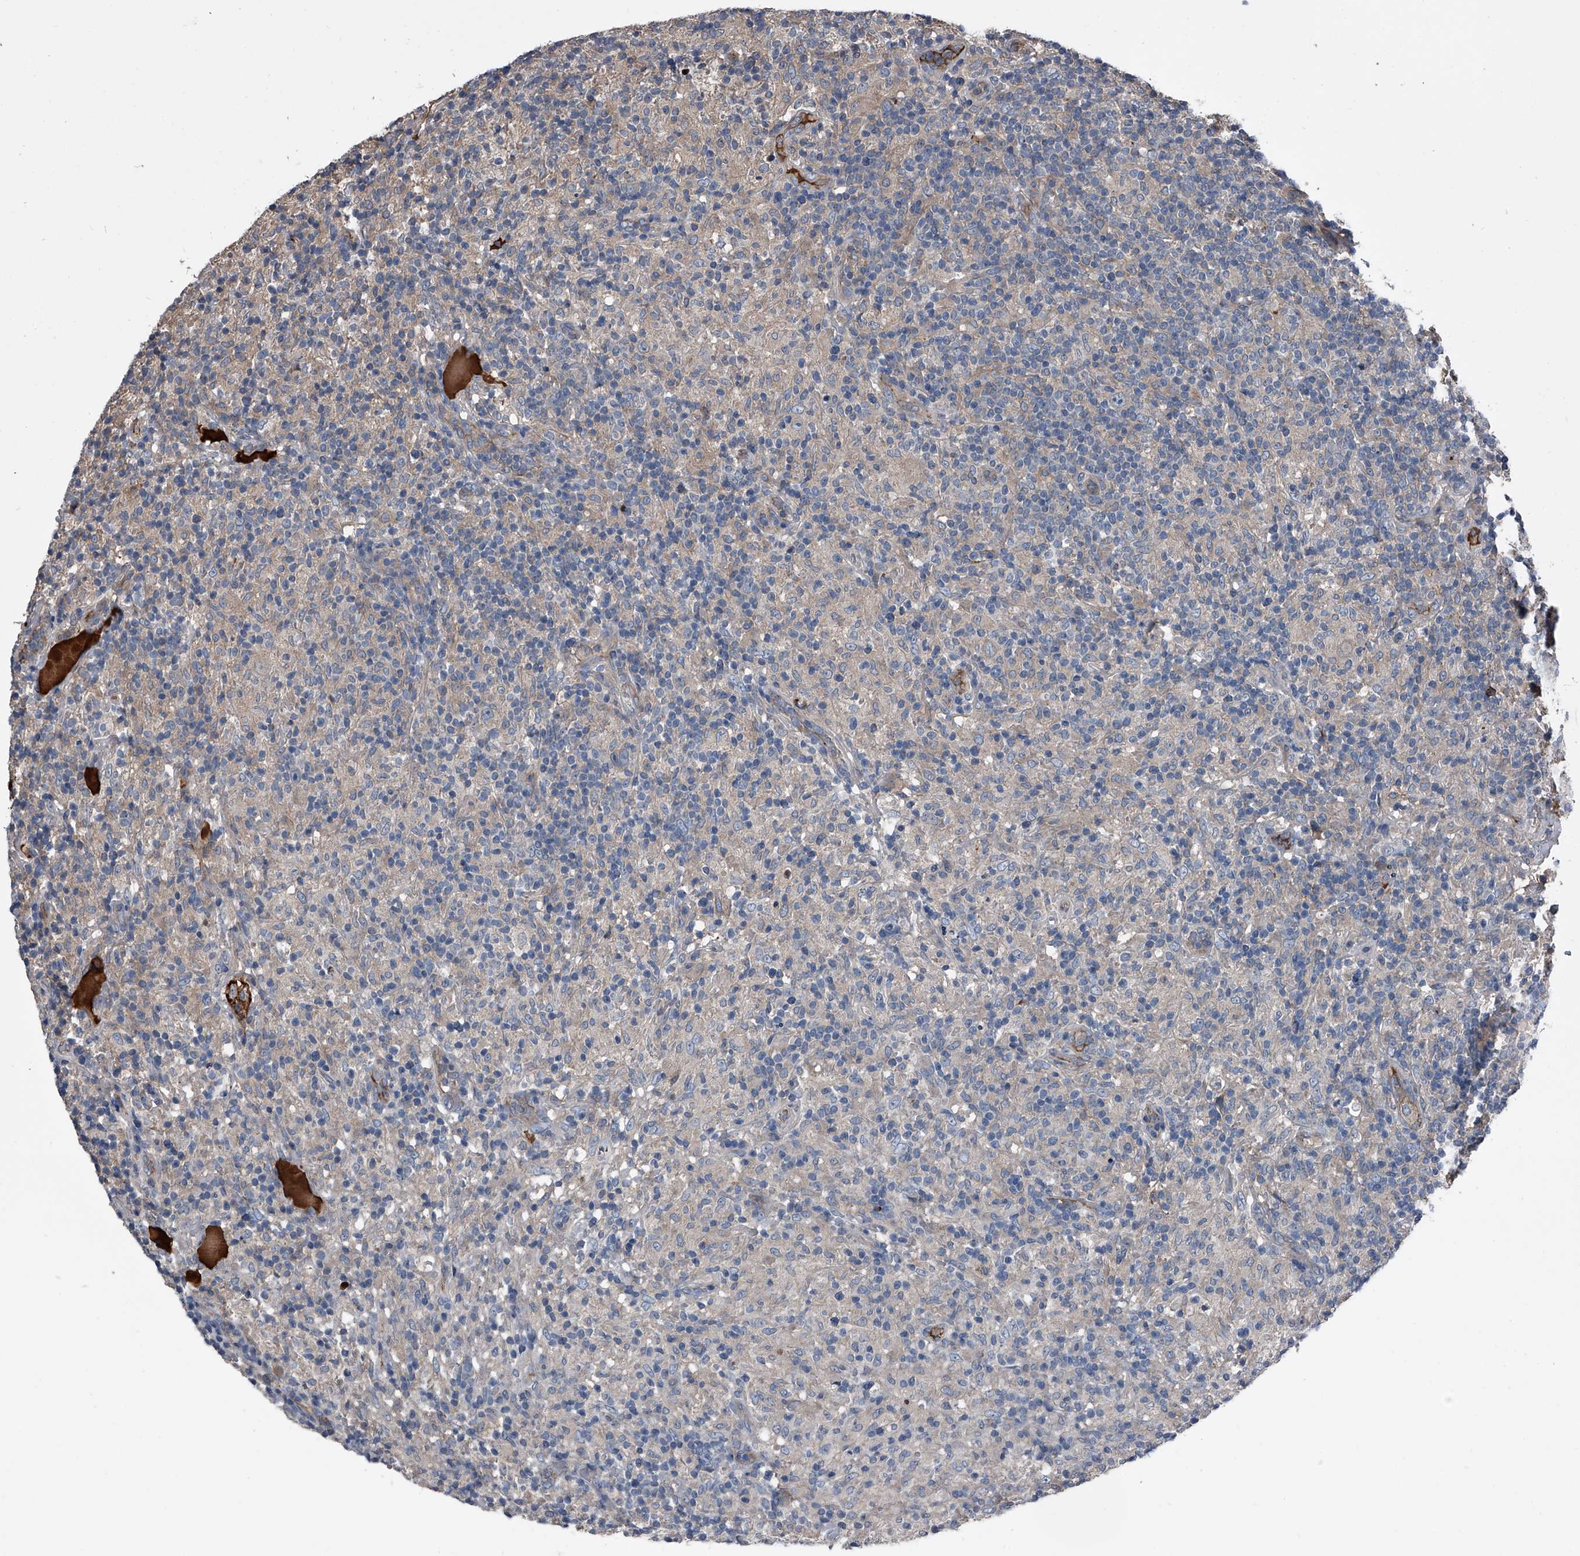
{"staining": {"intensity": "negative", "quantity": "none", "location": "none"}, "tissue": "lymphoma", "cell_type": "Tumor cells", "image_type": "cancer", "snomed": [{"axis": "morphology", "description": "Hodgkin's disease, NOS"}, {"axis": "topography", "description": "Lymph node"}], "caption": "Immunohistochemical staining of human Hodgkin's disease exhibits no significant staining in tumor cells. Brightfield microscopy of IHC stained with DAB (brown) and hematoxylin (blue), captured at high magnification.", "gene": "KIF13A", "patient": {"sex": "male", "age": 70}}